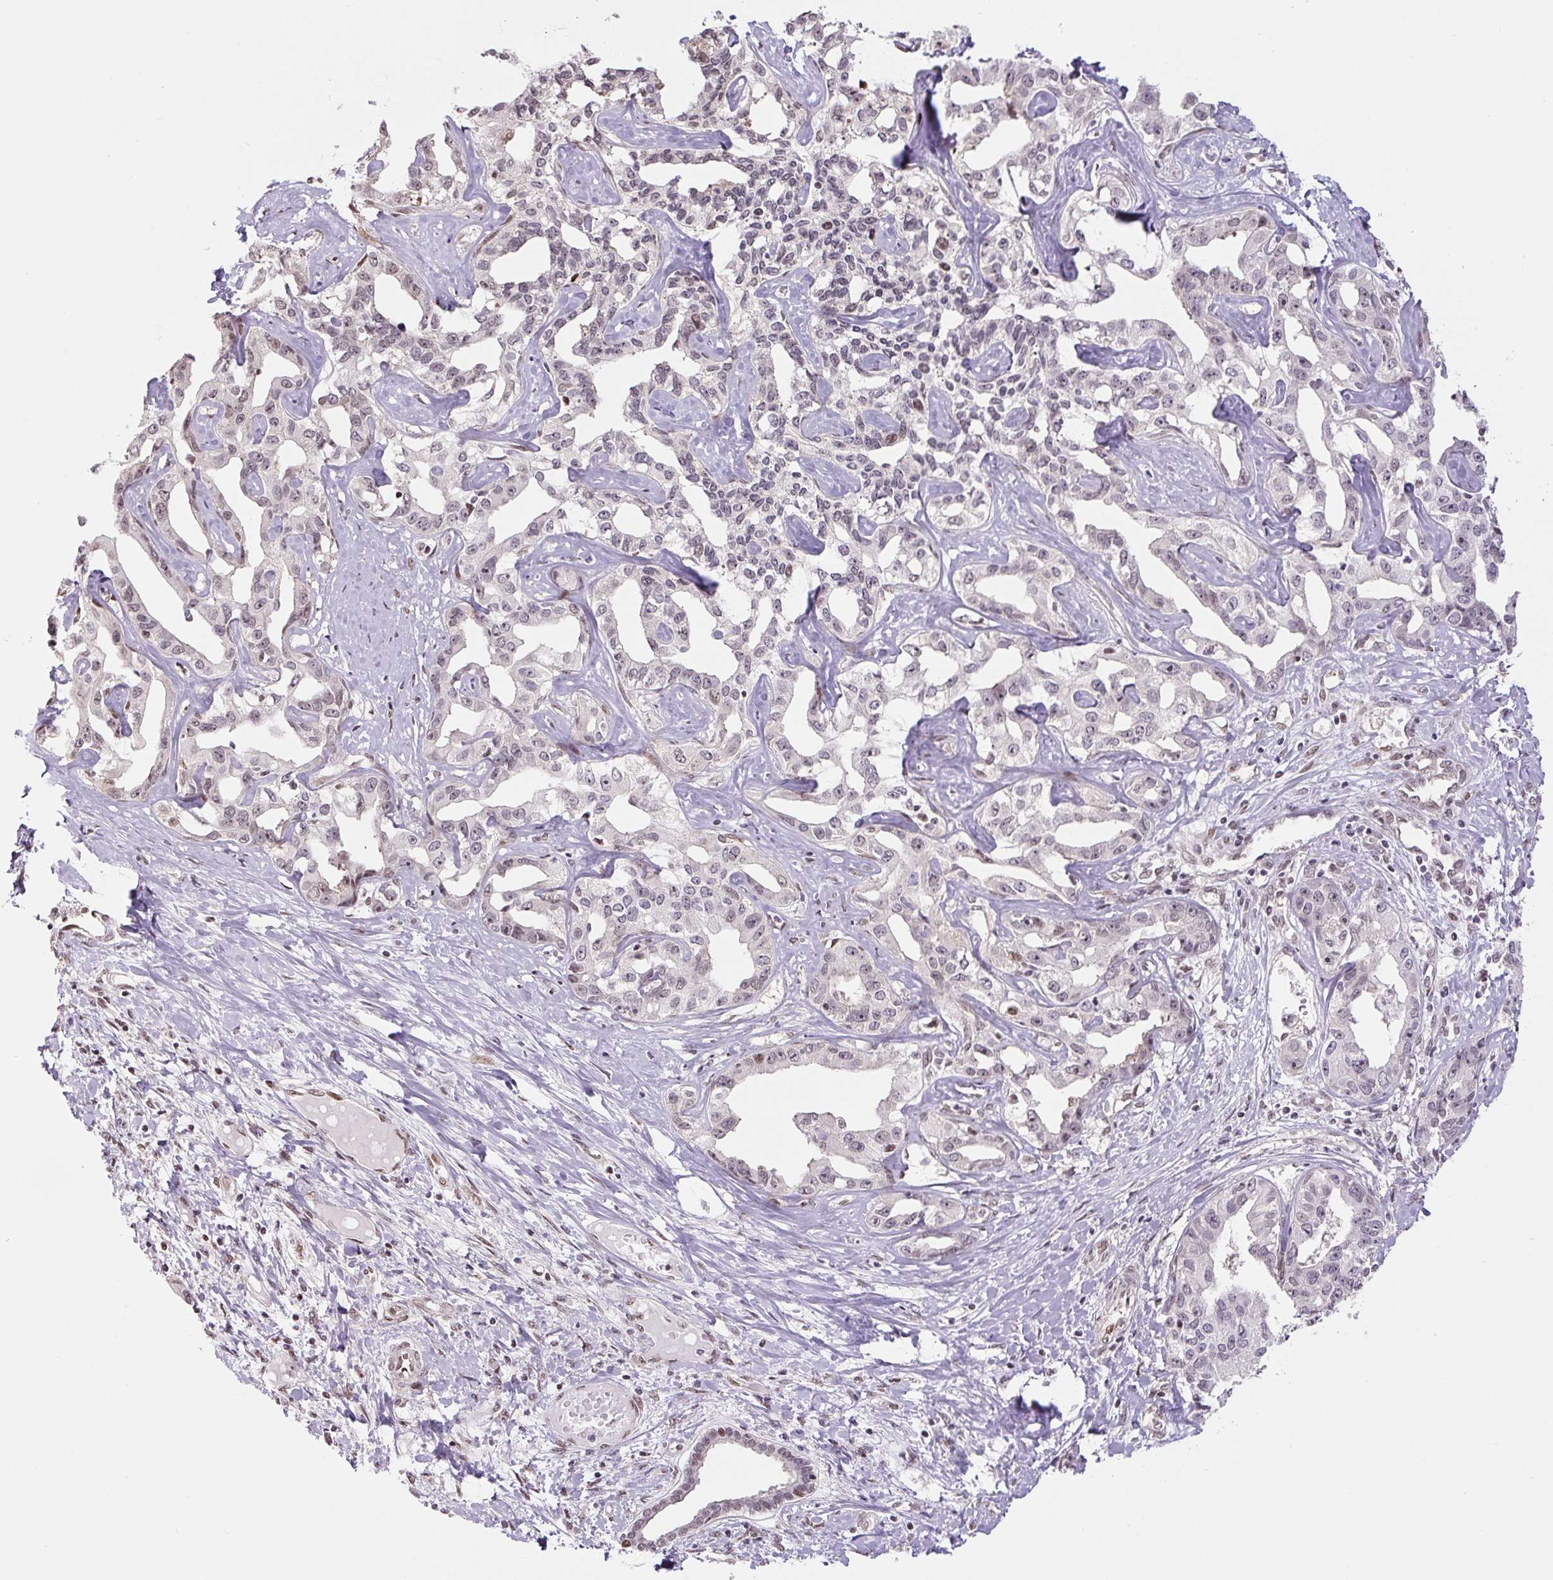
{"staining": {"intensity": "moderate", "quantity": "<25%", "location": "nuclear"}, "tissue": "liver cancer", "cell_type": "Tumor cells", "image_type": "cancer", "snomed": [{"axis": "morphology", "description": "Cholangiocarcinoma"}, {"axis": "topography", "description": "Liver"}], "caption": "A high-resolution histopathology image shows immunohistochemistry (IHC) staining of liver cancer, which reveals moderate nuclear positivity in about <25% of tumor cells.", "gene": "TCFL5", "patient": {"sex": "male", "age": 59}}